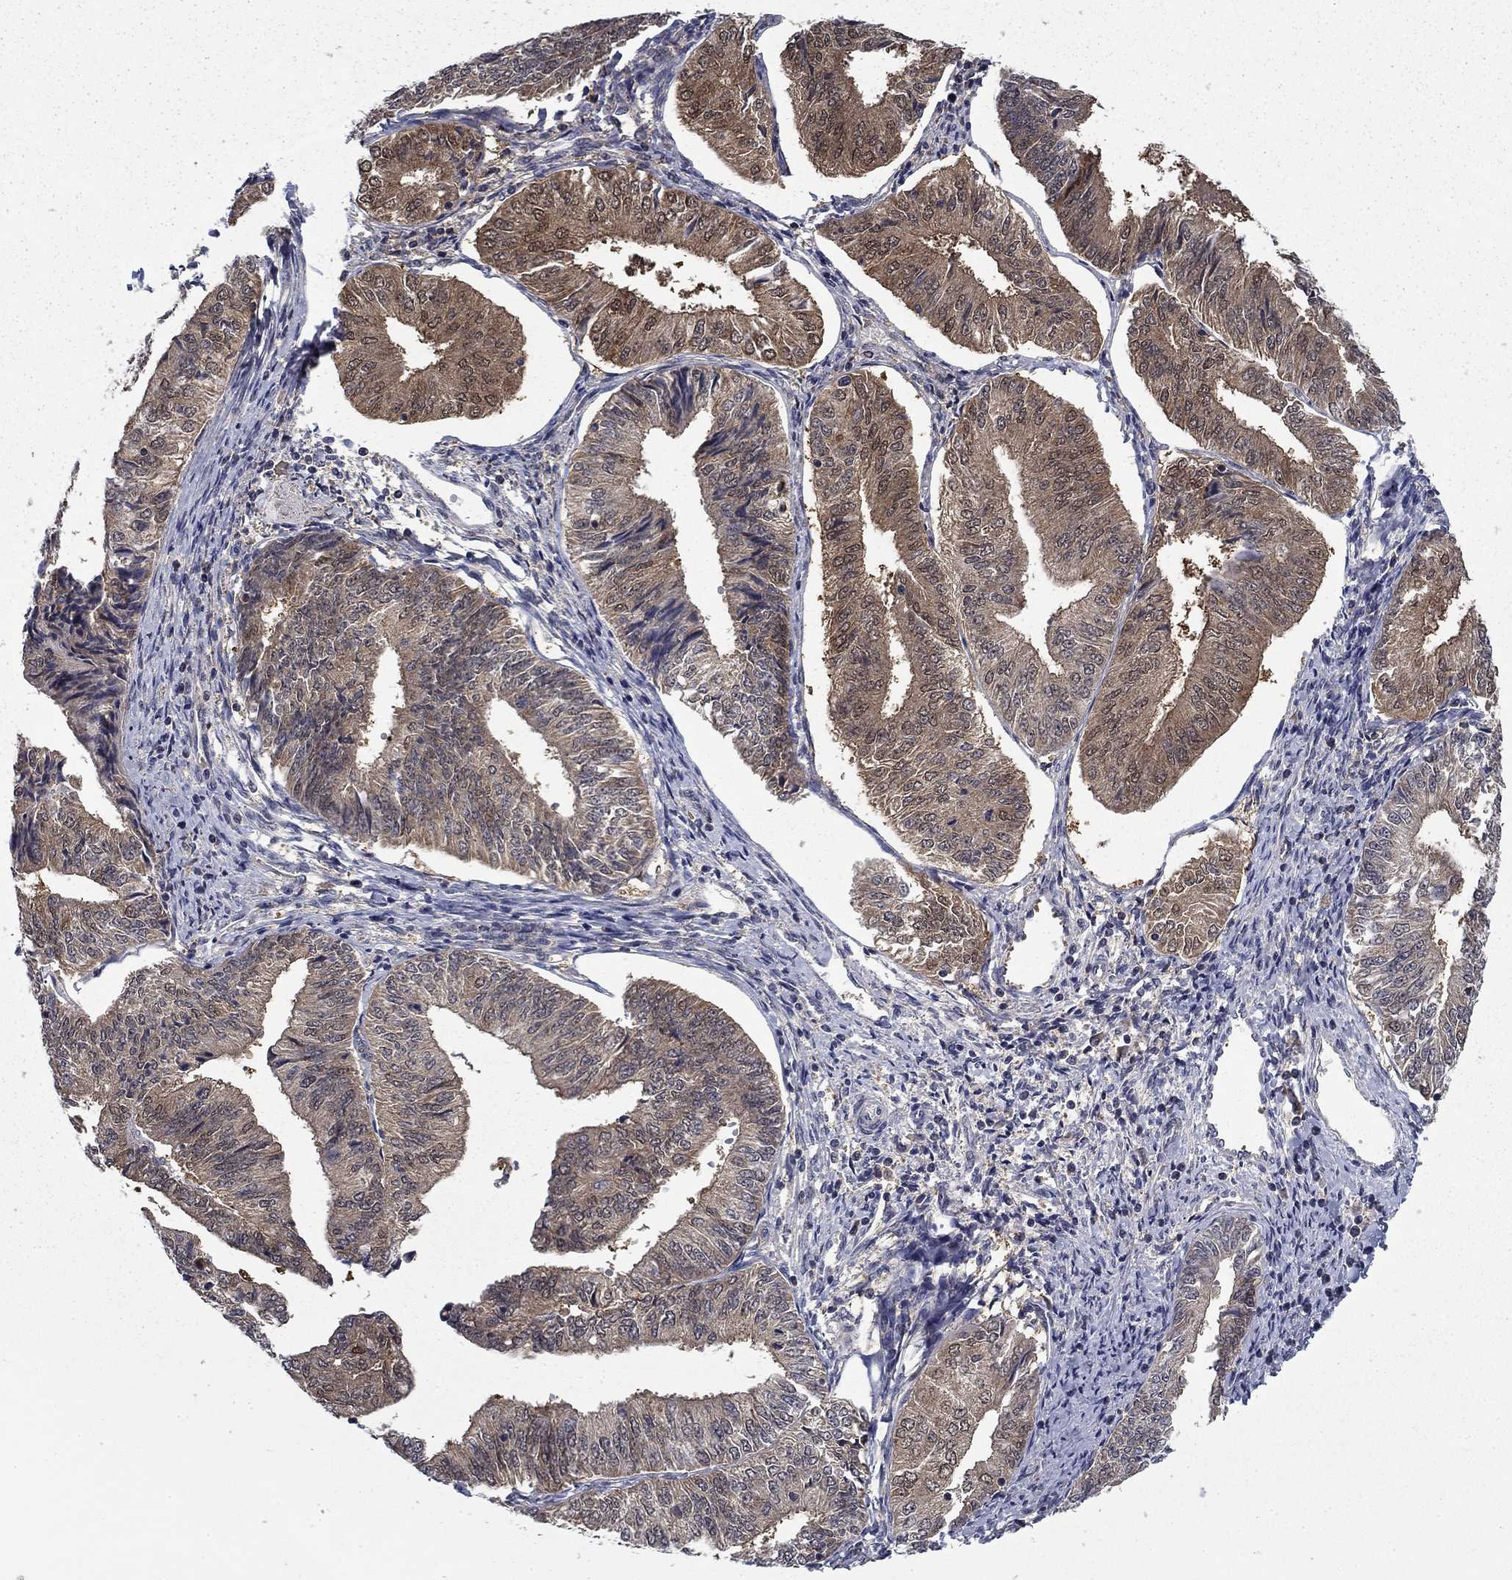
{"staining": {"intensity": "weak", "quantity": ">75%", "location": "cytoplasmic/membranous"}, "tissue": "endometrial cancer", "cell_type": "Tumor cells", "image_type": "cancer", "snomed": [{"axis": "morphology", "description": "Adenocarcinoma, NOS"}, {"axis": "topography", "description": "Endometrium"}], "caption": "Protein staining of endometrial cancer (adenocarcinoma) tissue displays weak cytoplasmic/membranous positivity in approximately >75% of tumor cells.", "gene": "NIT2", "patient": {"sex": "female", "age": 58}}